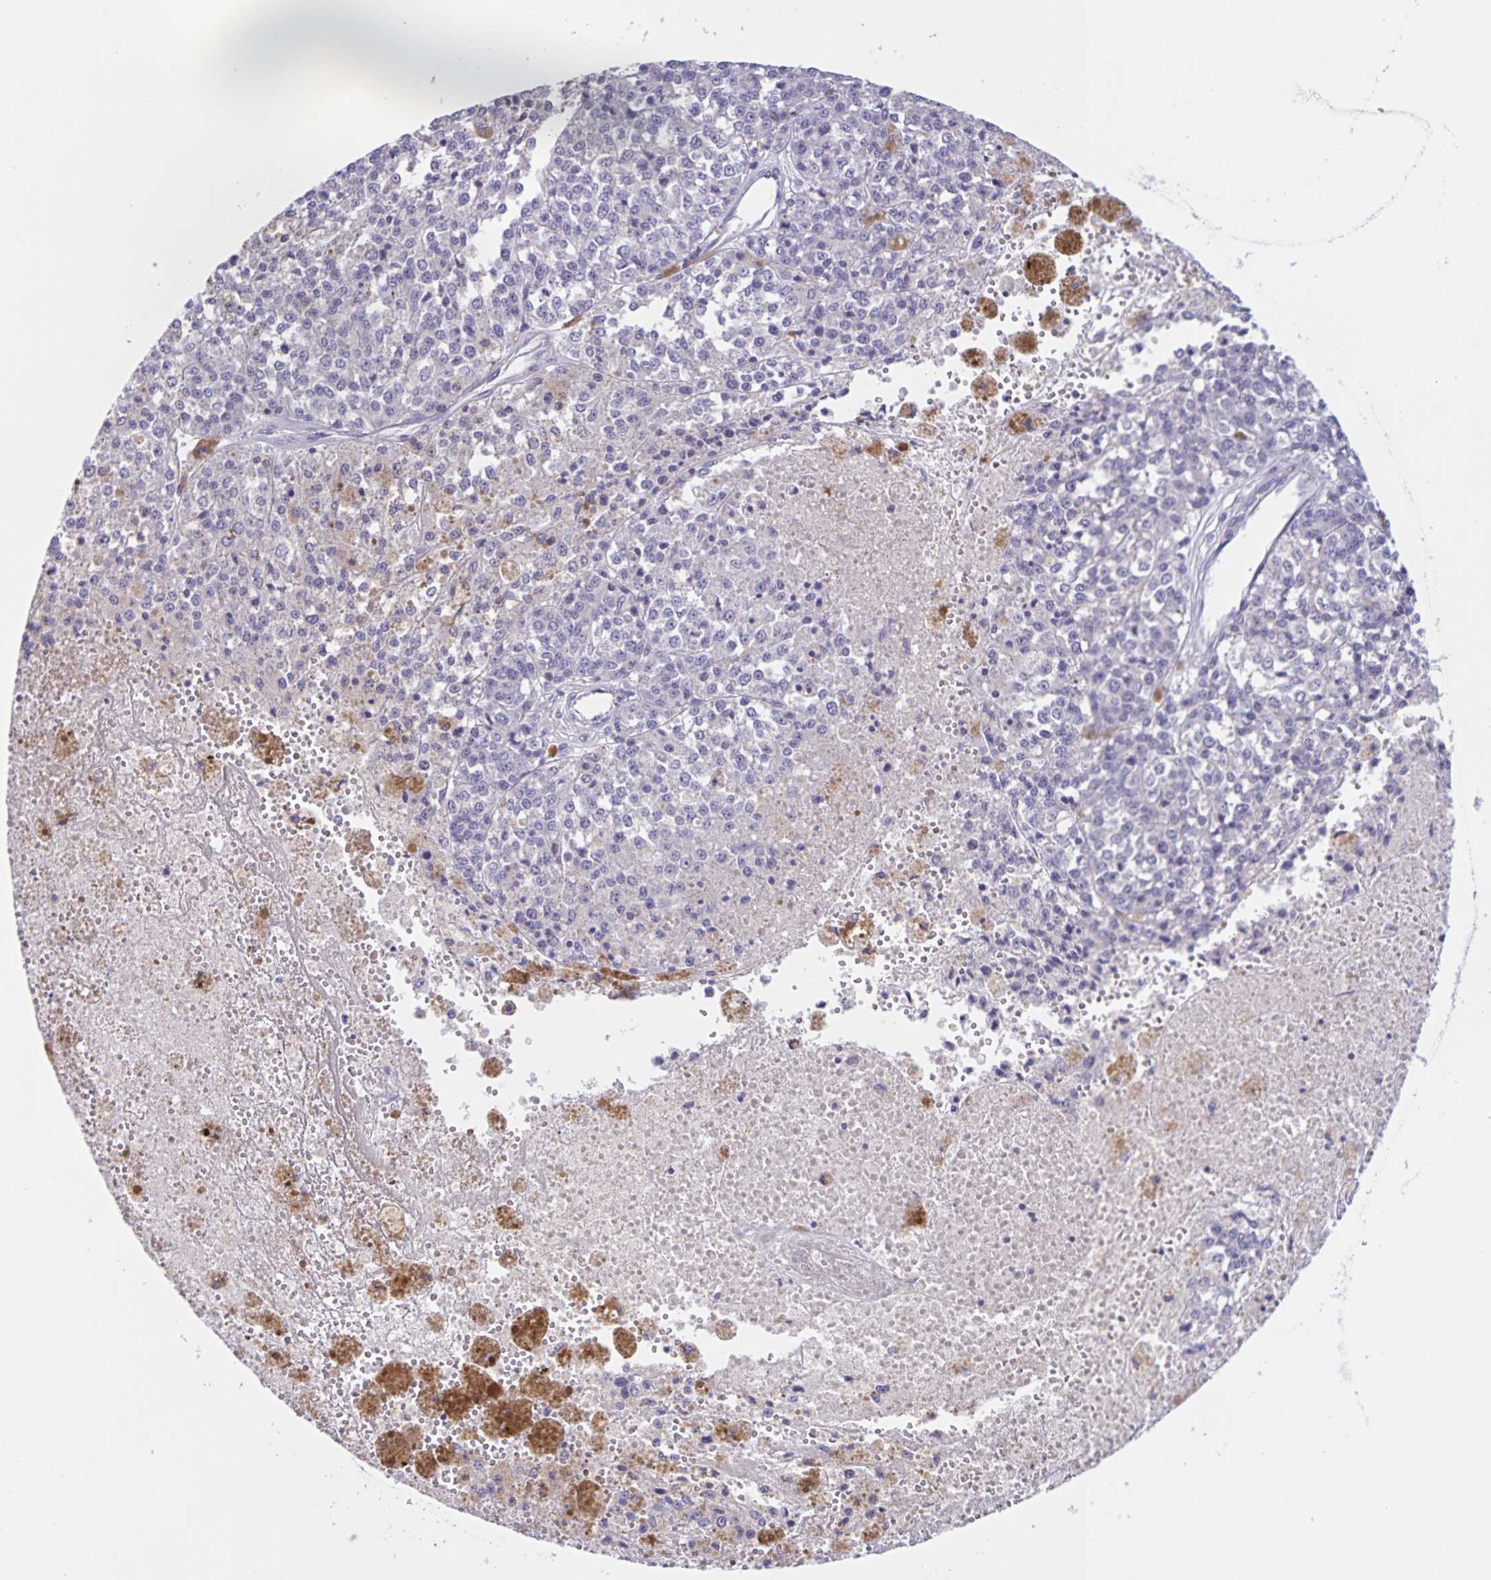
{"staining": {"intensity": "negative", "quantity": "none", "location": "none"}, "tissue": "melanoma", "cell_type": "Tumor cells", "image_type": "cancer", "snomed": [{"axis": "morphology", "description": "Malignant melanoma, Metastatic site"}, {"axis": "topography", "description": "Lymph node"}], "caption": "Protein analysis of malignant melanoma (metastatic site) exhibits no significant expression in tumor cells. (Stains: DAB immunohistochemistry (IHC) with hematoxylin counter stain, Microscopy: brightfield microscopy at high magnification).", "gene": "DMGDH", "patient": {"sex": "female", "age": 64}}